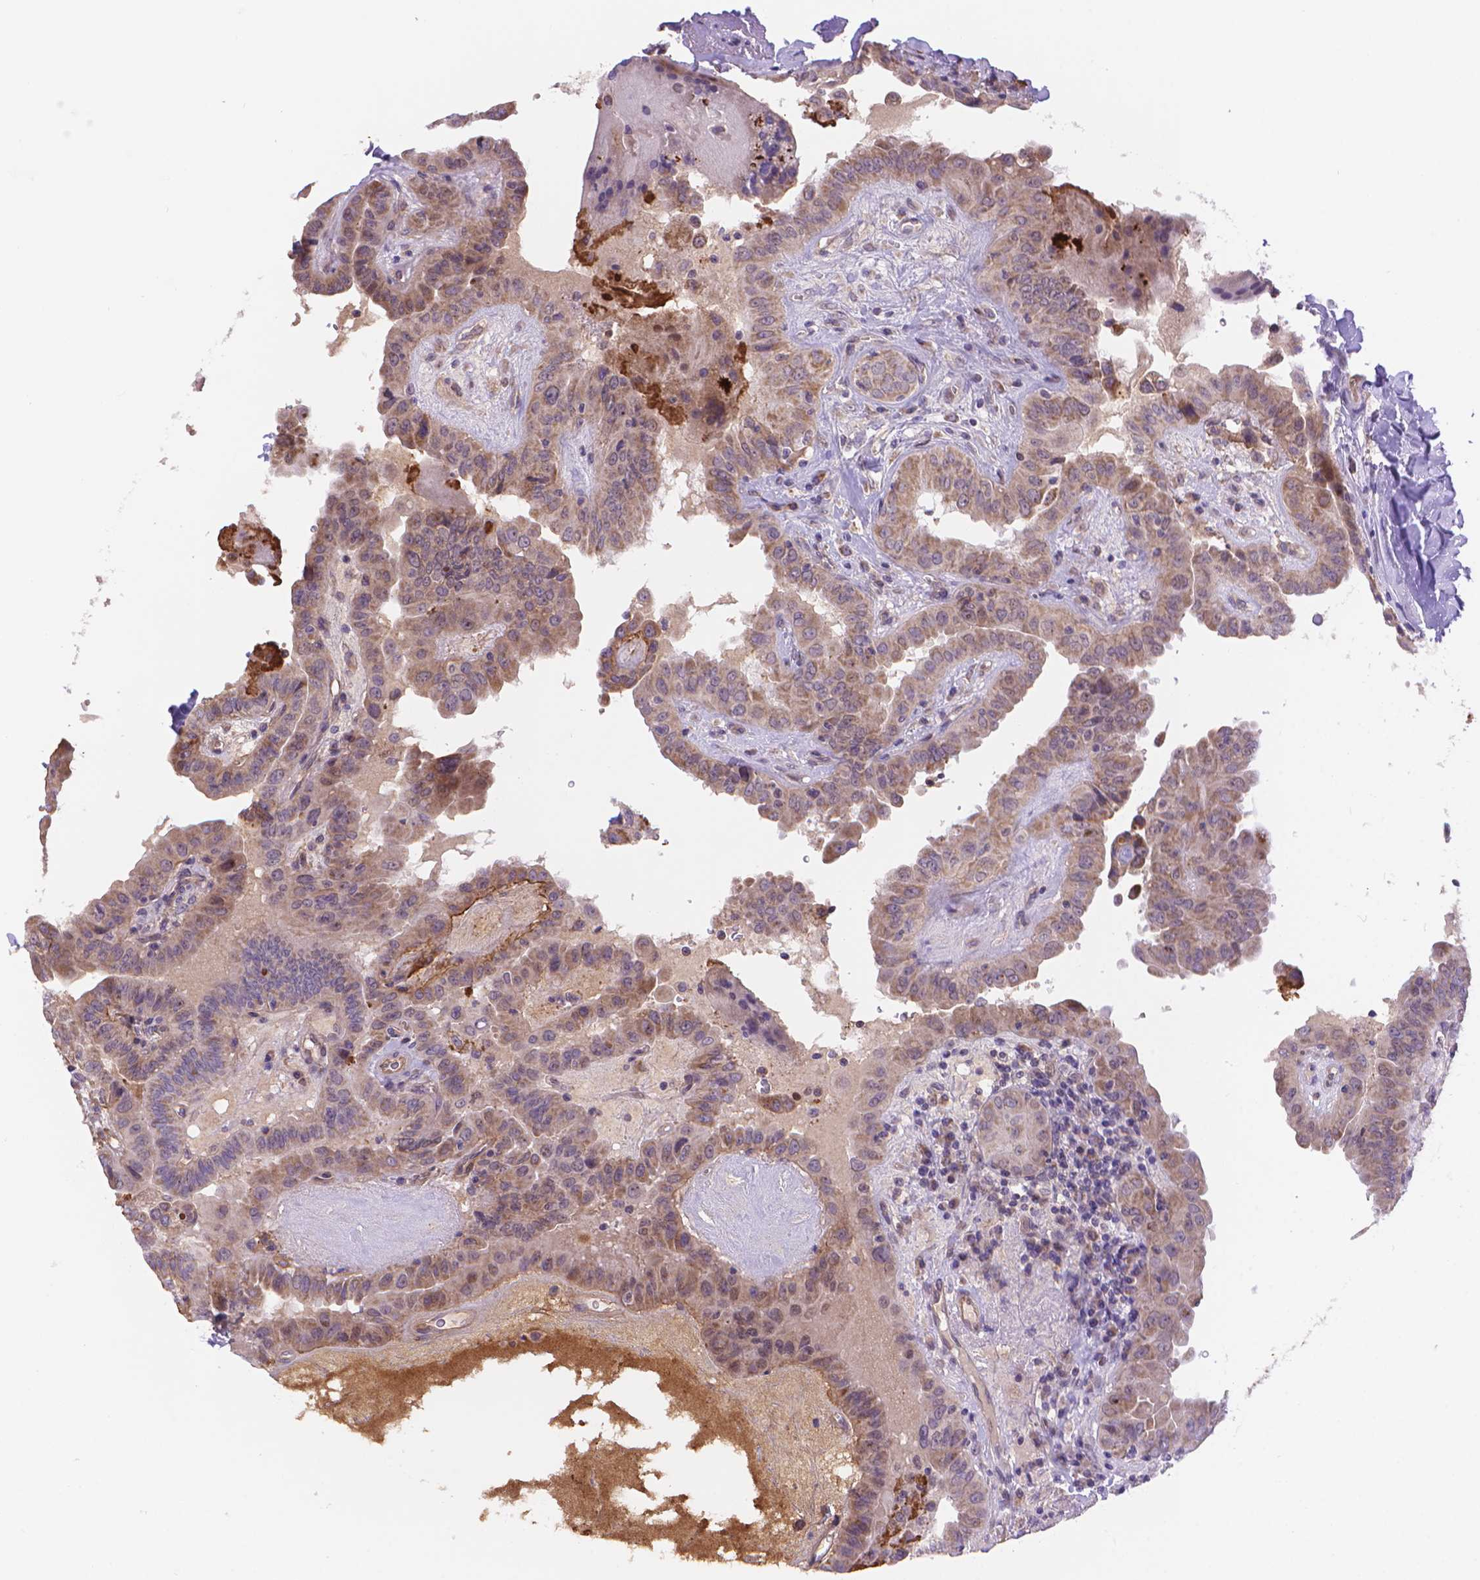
{"staining": {"intensity": "weak", "quantity": "25%-75%", "location": "cytoplasmic/membranous"}, "tissue": "thyroid cancer", "cell_type": "Tumor cells", "image_type": "cancer", "snomed": [{"axis": "morphology", "description": "Papillary adenocarcinoma, NOS"}, {"axis": "topography", "description": "Thyroid gland"}], "caption": "An image of thyroid cancer stained for a protein reveals weak cytoplasmic/membranous brown staining in tumor cells.", "gene": "CYYR1", "patient": {"sex": "female", "age": 37}}